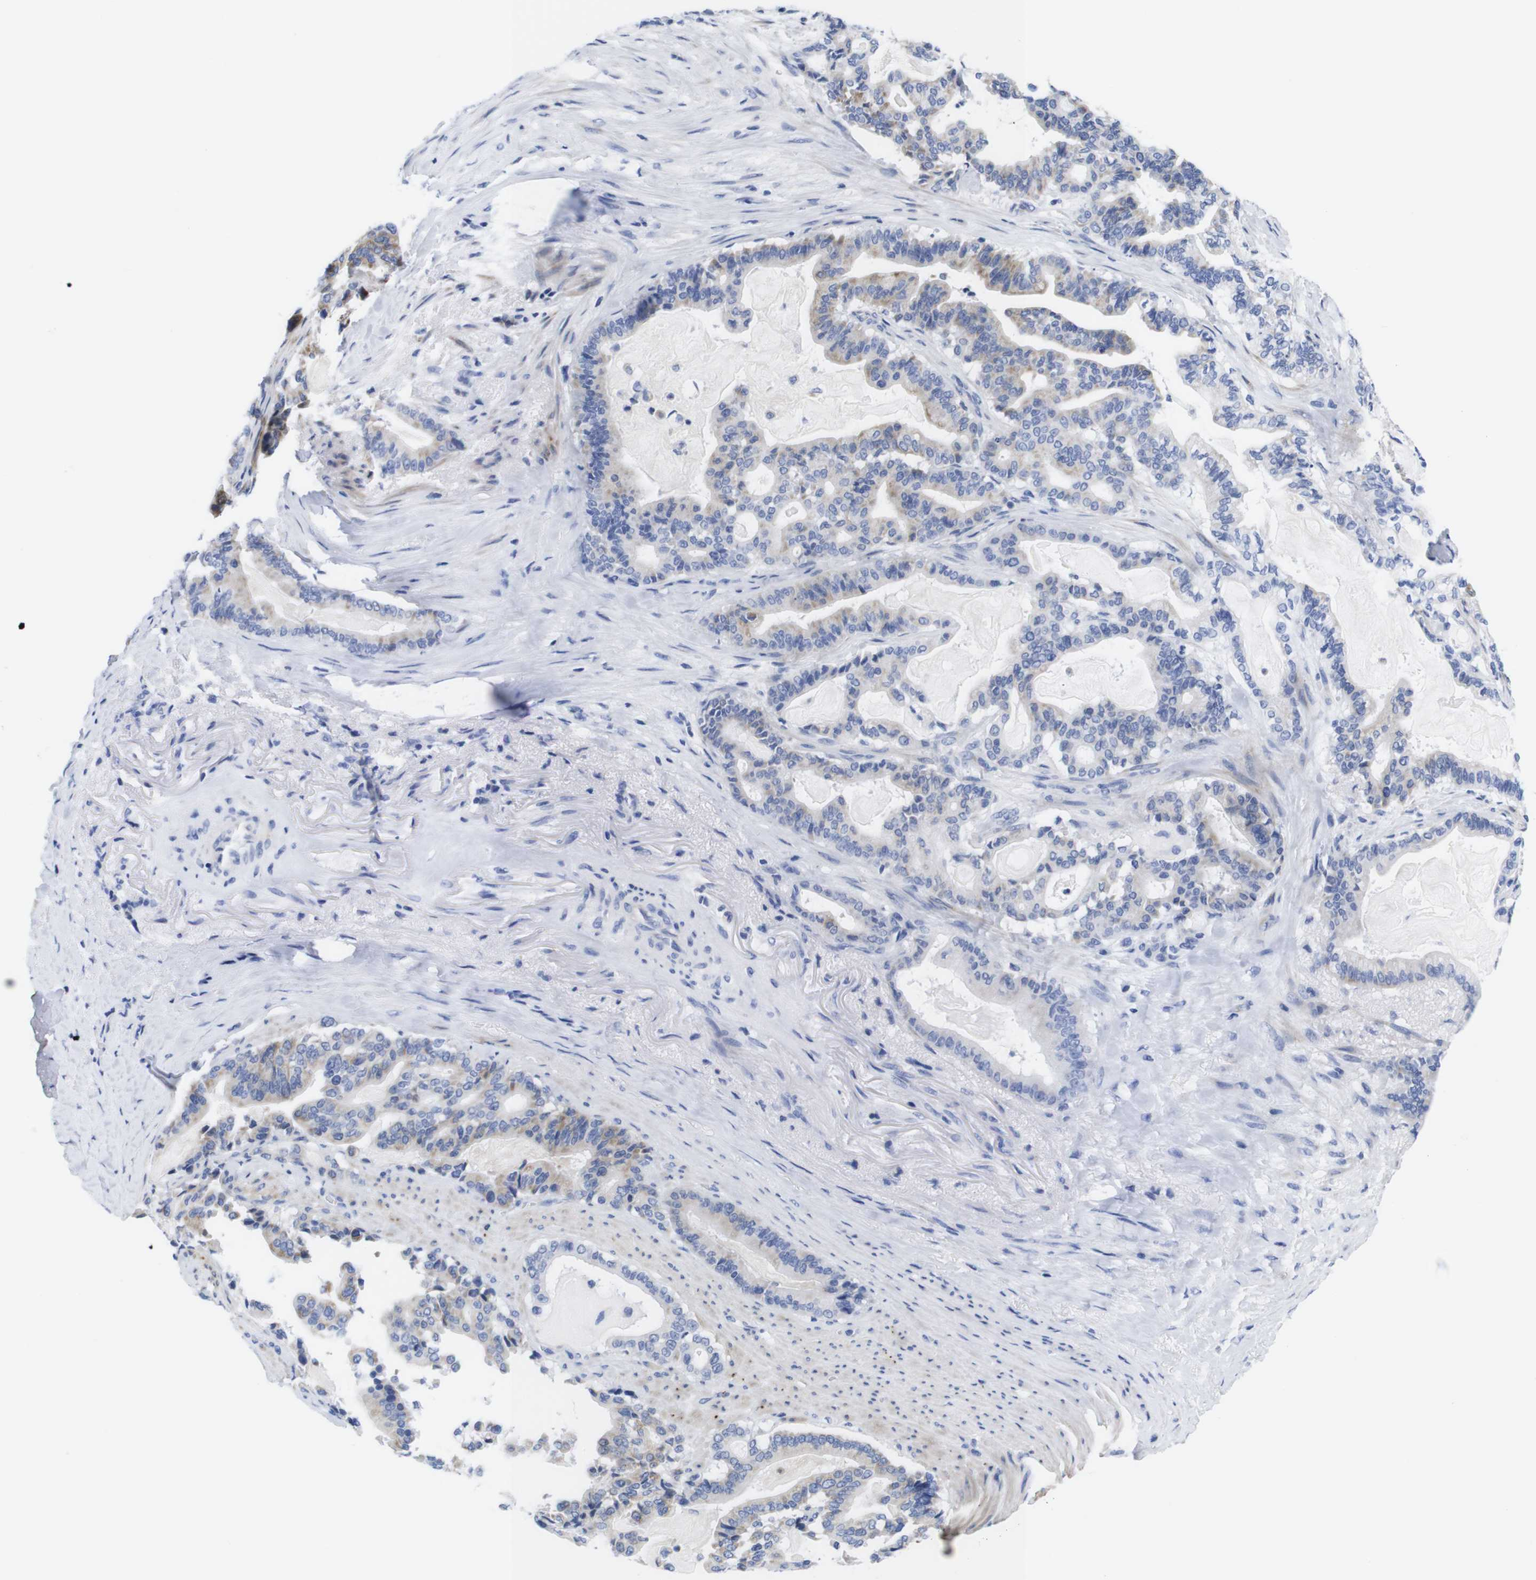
{"staining": {"intensity": "weak", "quantity": "<25%", "location": "cytoplasmic/membranous"}, "tissue": "pancreatic cancer", "cell_type": "Tumor cells", "image_type": "cancer", "snomed": [{"axis": "morphology", "description": "Adenocarcinoma, NOS"}, {"axis": "topography", "description": "Pancreas"}], "caption": "DAB immunohistochemical staining of human adenocarcinoma (pancreatic) exhibits no significant expression in tumor cells.", "gene": "LRRC55", "patient": {"sex": "male", "age": 63}}